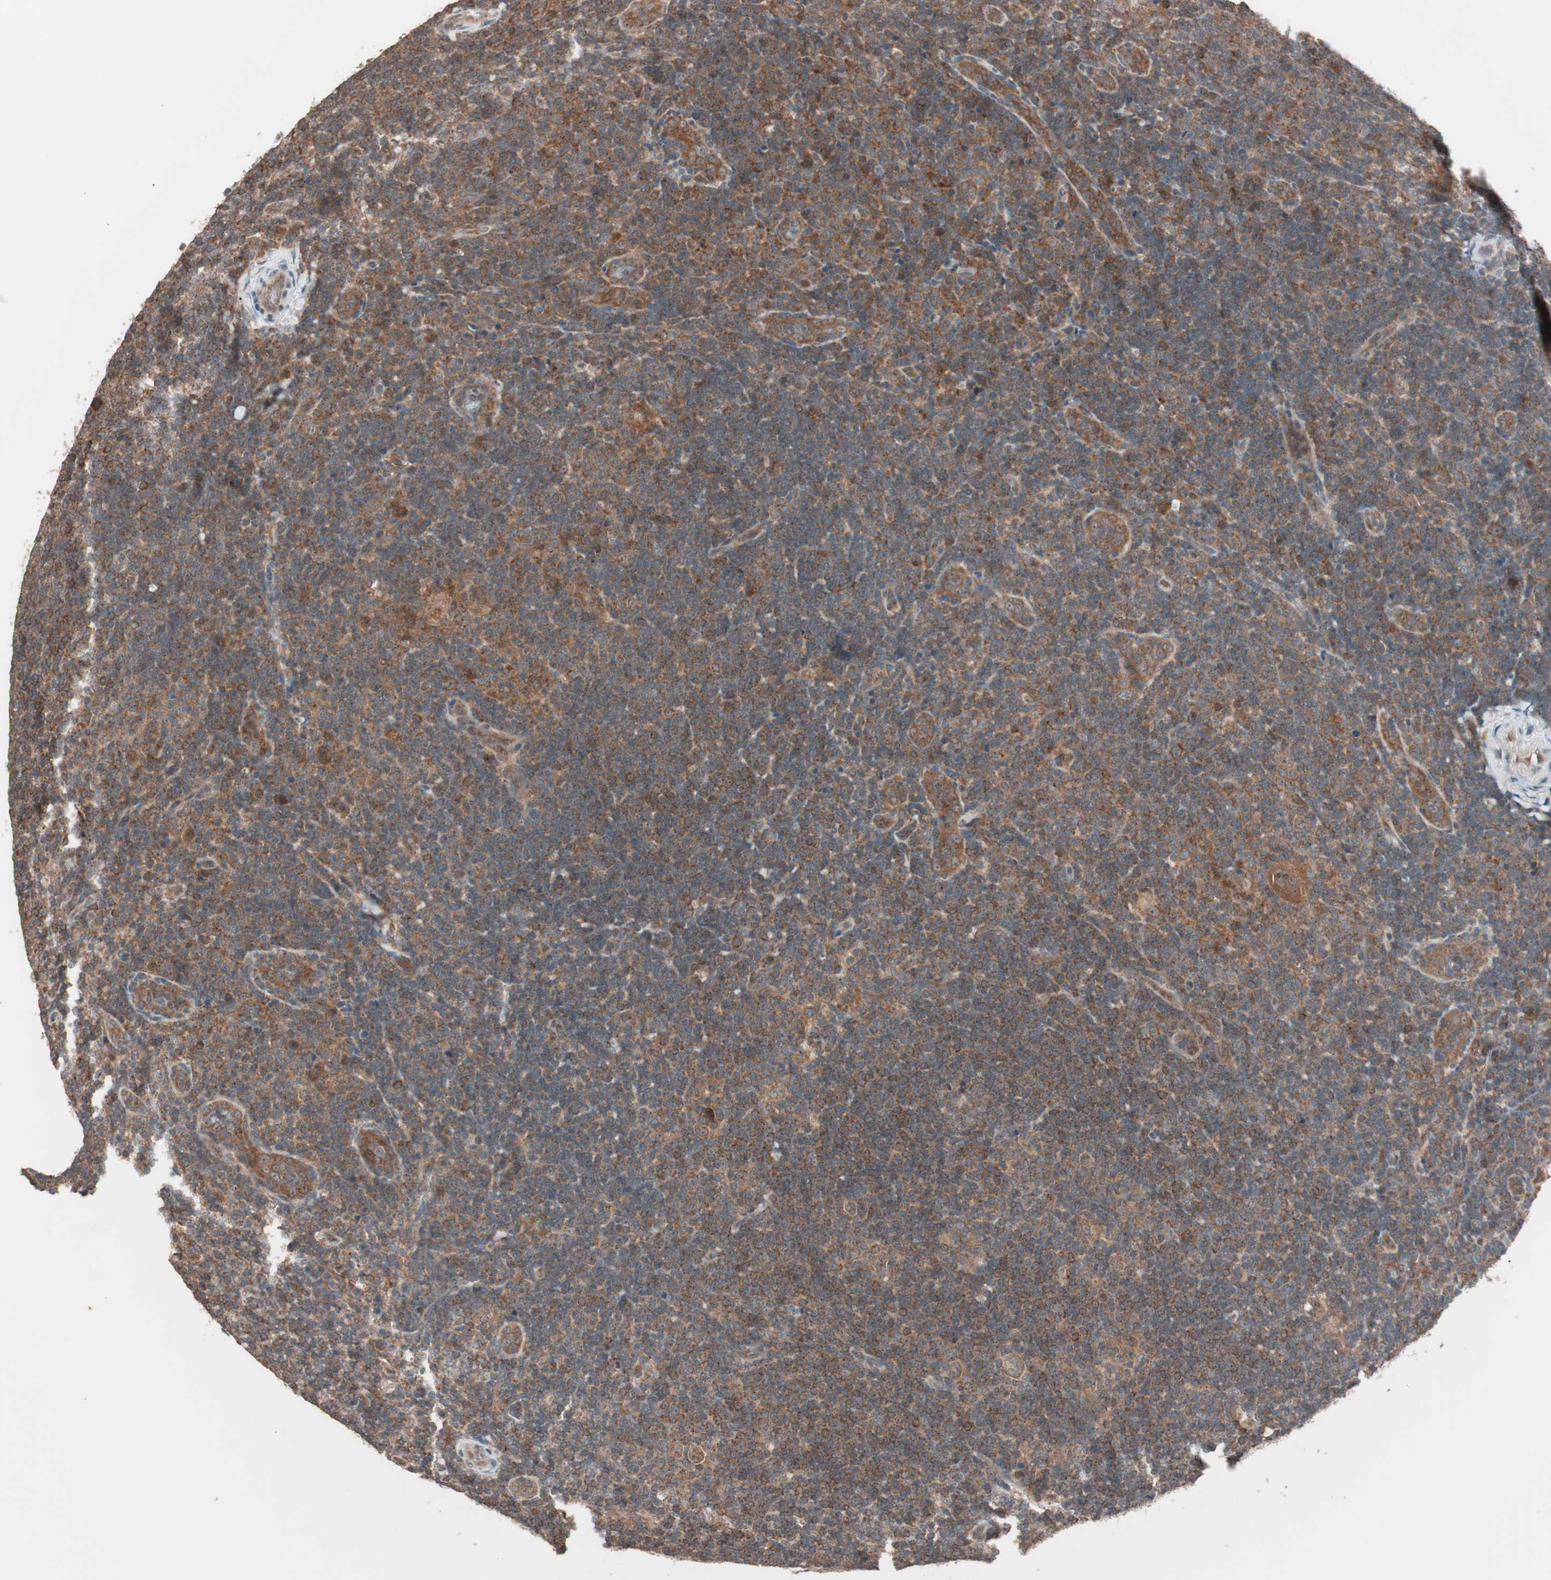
{"staining": {"intensity": "moderate", "quantity": ">75%", "location": "cytoplasmic/membranous"}, "tissue": "lymphoma", "cell_type": "Tumor cells", "image_type": "cancer", "snomed": [{"axis": "morphology", "description": "Hodgkin's disease, NOS"}, {"axis": "topography", "description": "Lymph node"}], "caption": "About >75% of tumor cells in lymphoma demonstrate moderate cytoplasmic/membranous protein staining as visualized by brown immunohistochemical staining.", "gene": "FBXO5", "patient": {"sex": "female", "age": 57}}